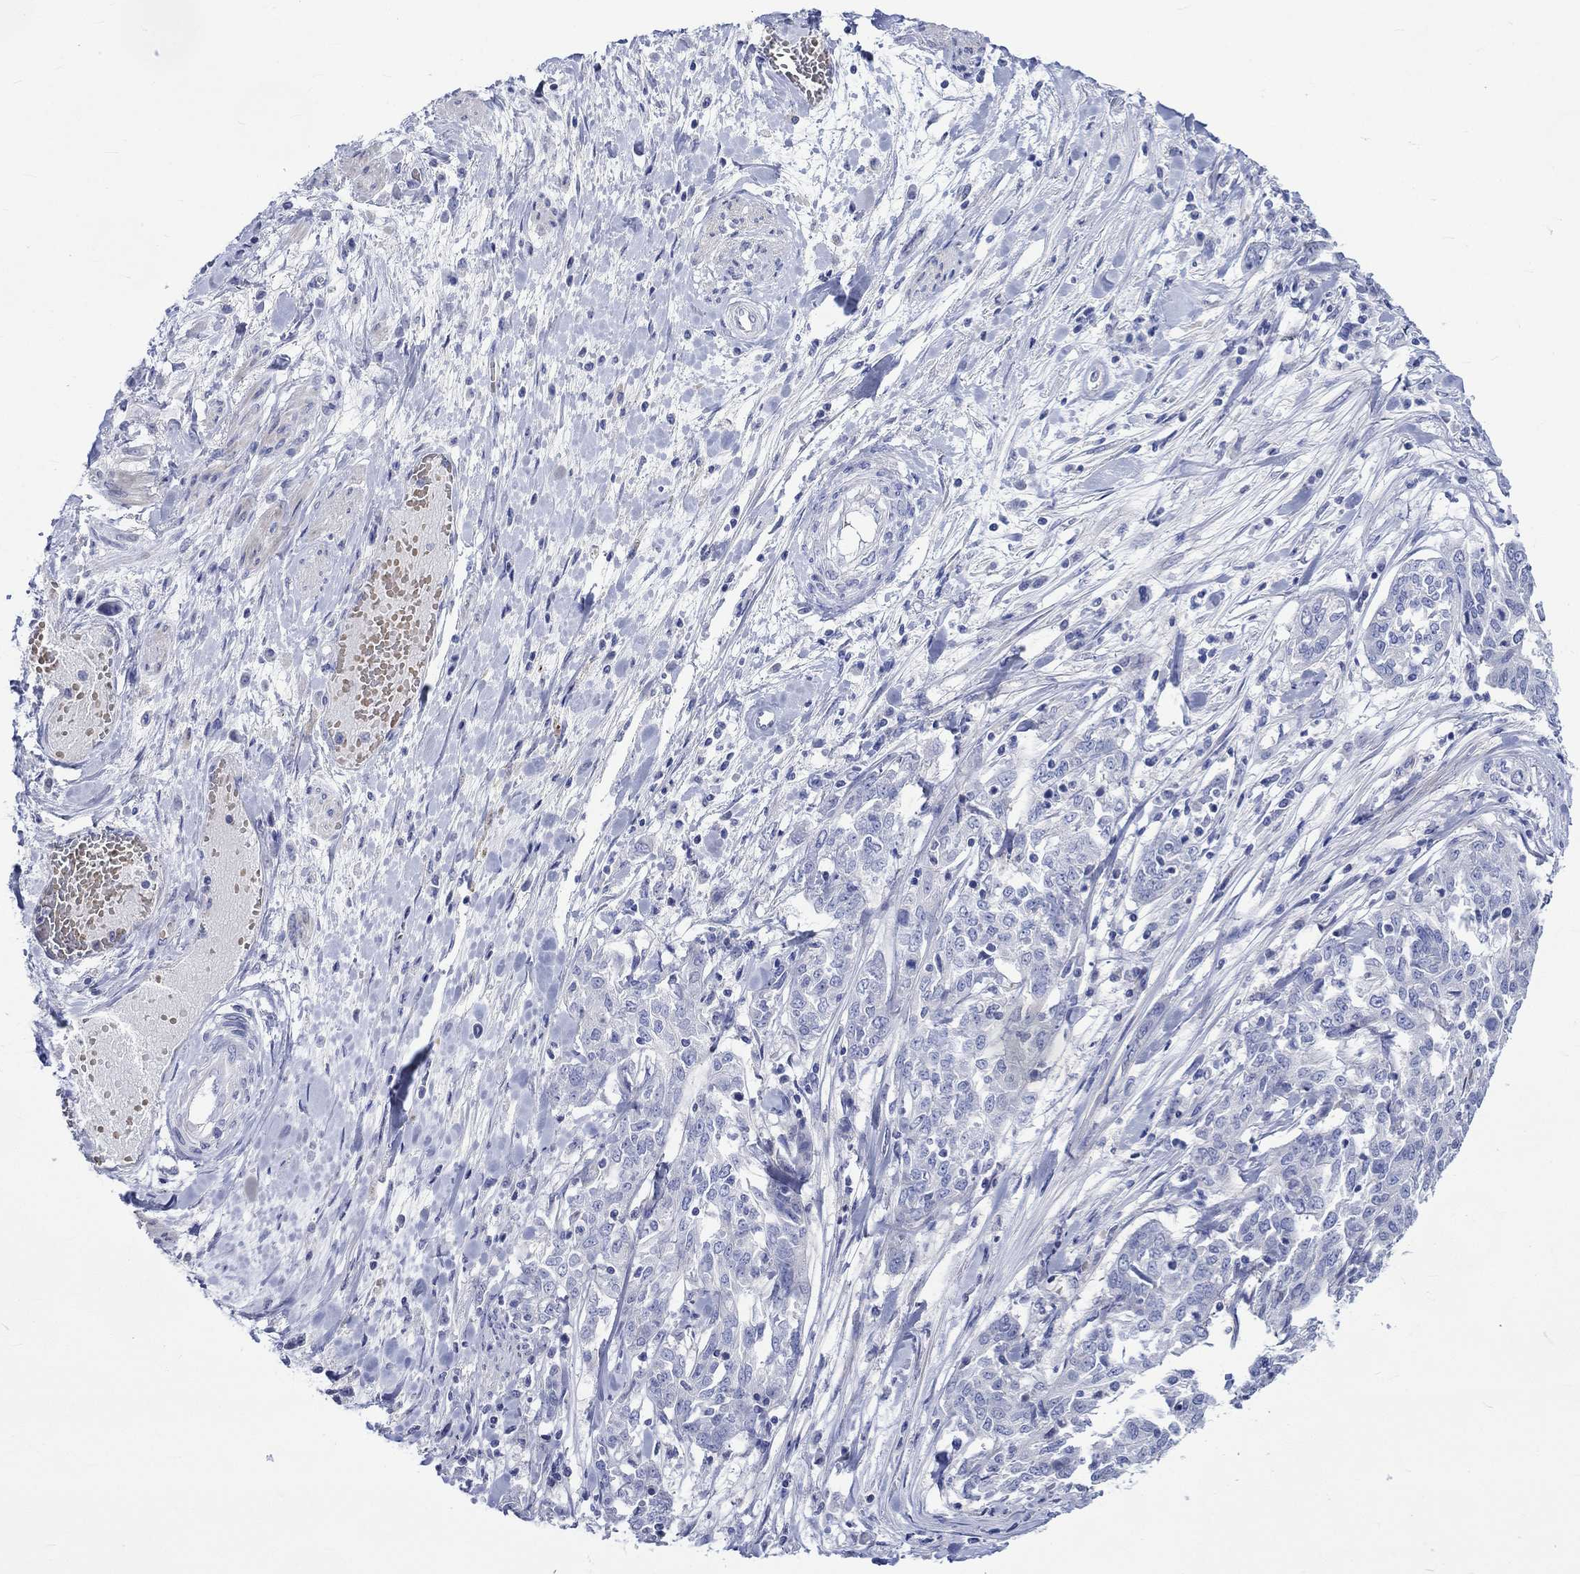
{"staining": {"intensity": "negative", "quantity": "none", "location": "none"}, "tissue": "ovarian cancer", "cell_type": "Tumor cells", "image_type": "cancer", "snomed": [{"axis": "morphology", "description": "Cystadenocarcinoma, serous, NOS"}, {"axis": "topography", "description": "Ovary"}], "caption": "The micrograph exhibits no staining of tumor cells in ovarian cancer (serous cystadenocarcinoma).", "gene": "NRIP3", "patient": {"sex": "female", "age": 67}}